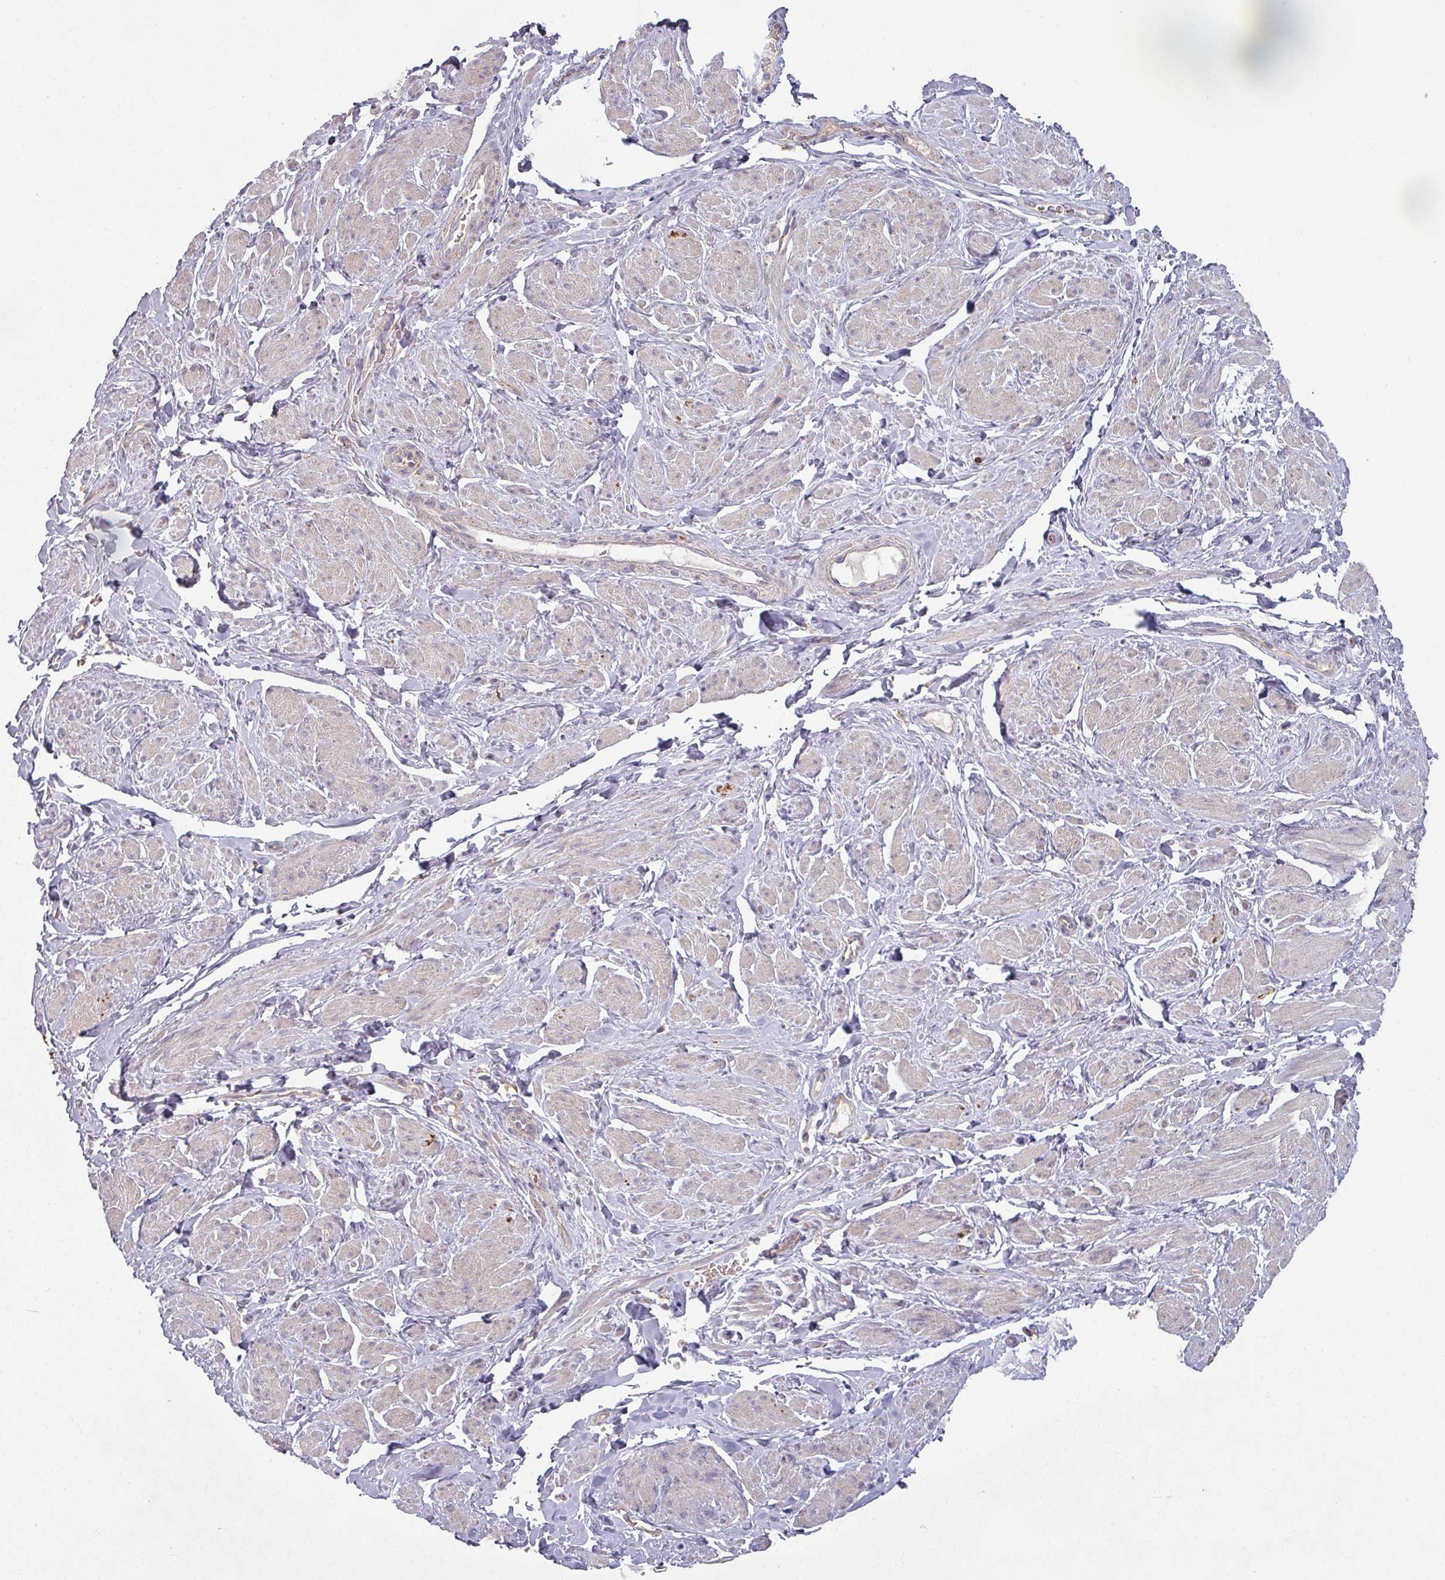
{"staining": {"intensity": "negative", "quantity": "none", "location": "none"}, "tissue": "smooth muscle", "cell_type": "Smooth muscle cells", "image_type": "normal", "snomed": [{"axis": "morphology", "description": "Normal tissue, NOS"}, {"axis": "topography", "description": "Smooth muscle"}, {"axis": "topography", "description": "Peripheral nerve tissue"}], "caption": "An immunohistochemistry (IHC) histopathology image of unremarkable smooth muscle is shown. There is no staining in smooth muscle cells of smooth muscle. (DAB IHC, high magnification).", "gene": "PLEKHJ1", "patient": {"sex": "male", "age": 69}}